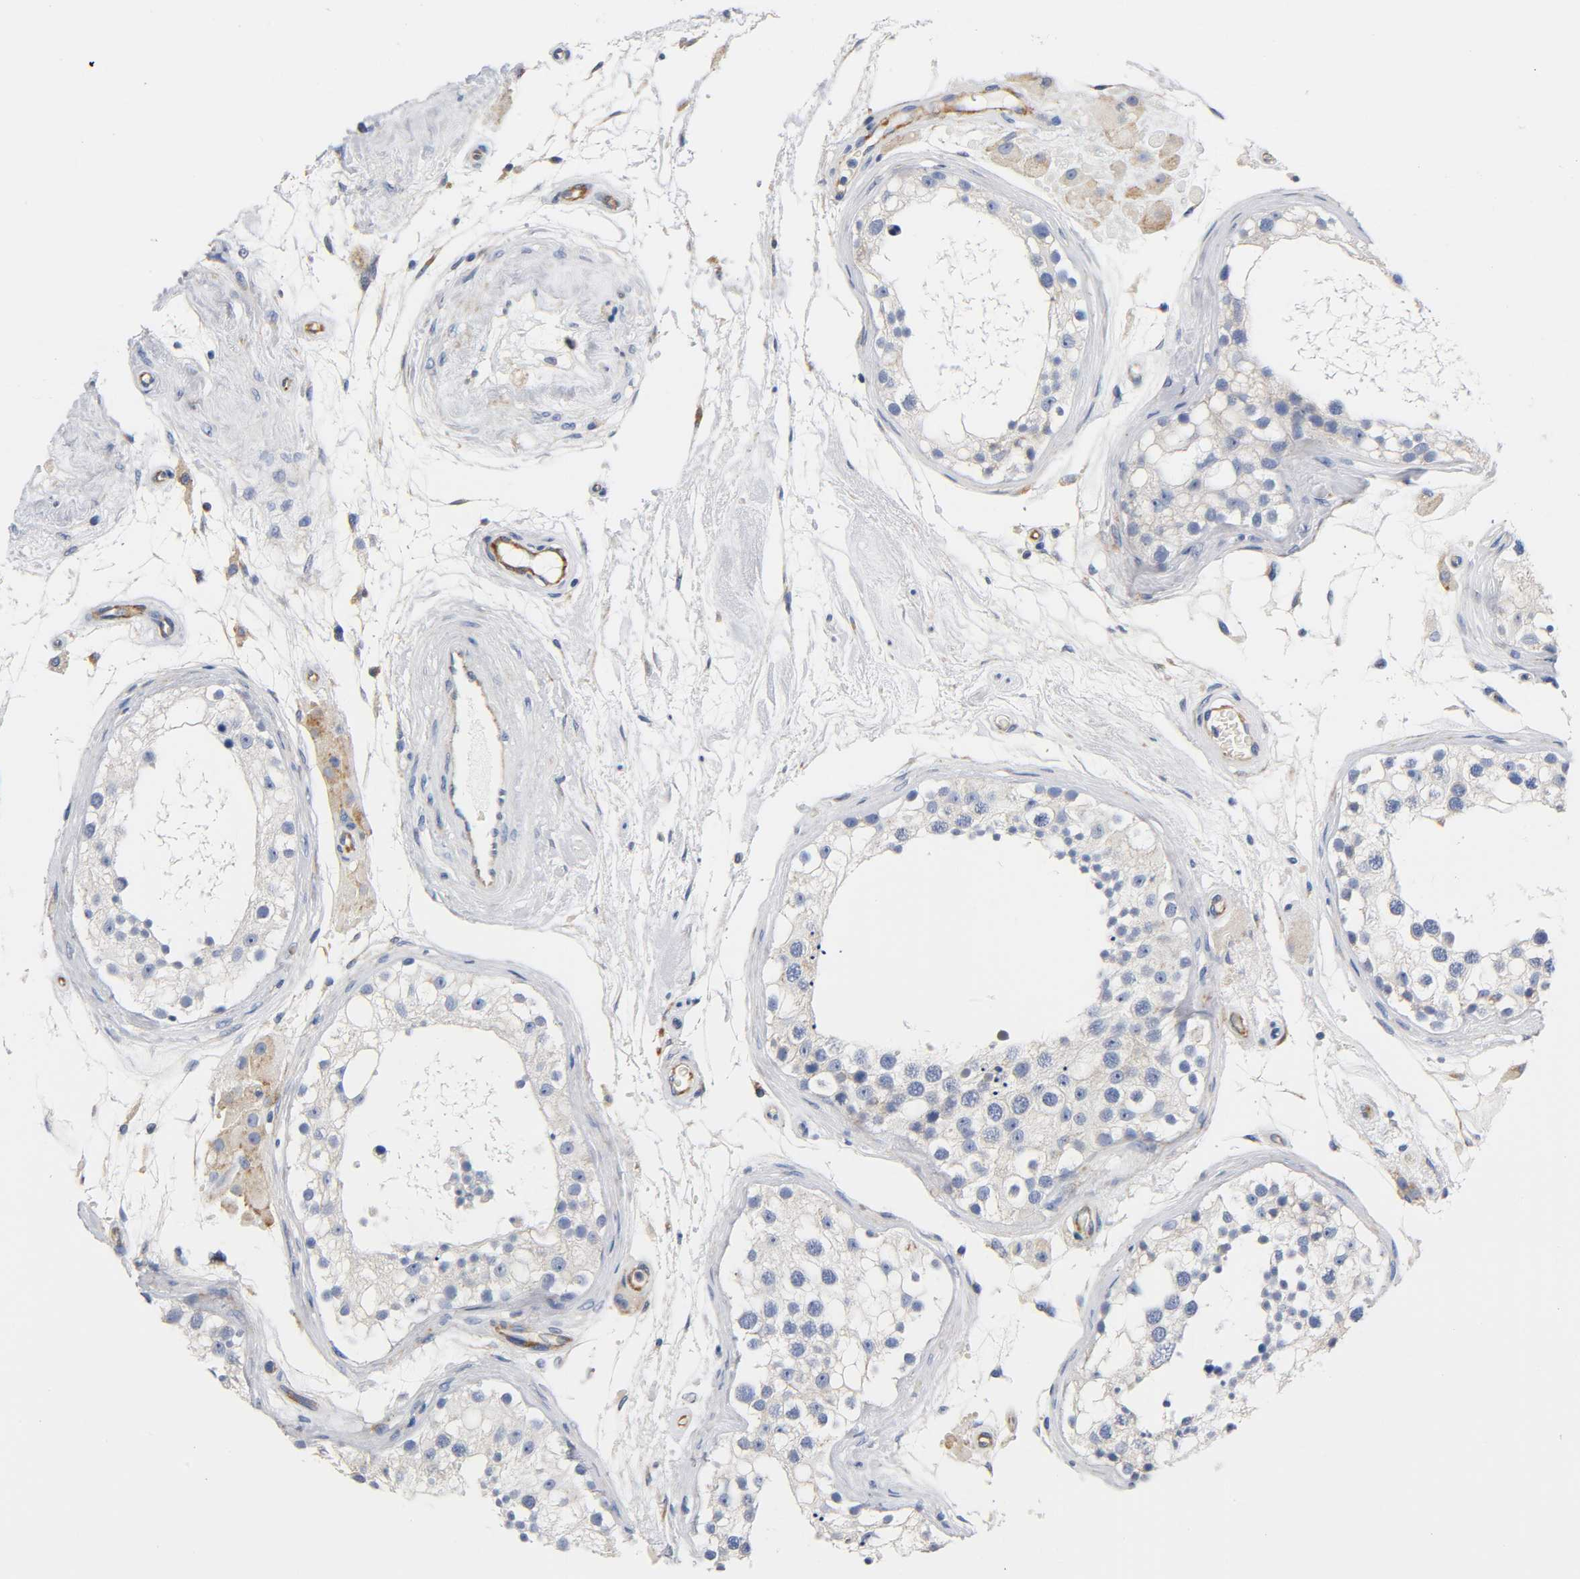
{"staining": {"intensity": "negative", "quantity": "none", "location": "none"}, "tissue": "testis", "cell_type": "Cells in seminiferous ducts", "image_type": "normal", "snomed": [{"axis": "morphology", "description": "Normal tissue, NOS"}, {"axis": "topography", "description": "Testis"}], "caption": "Immunohistochemistry (IHC) of benign human testis displays no staining in cells in seminiferous ducts. Nuclei are stained in blue.", "gene": "REL", "patient": {"sex": "male", "age": 68}}